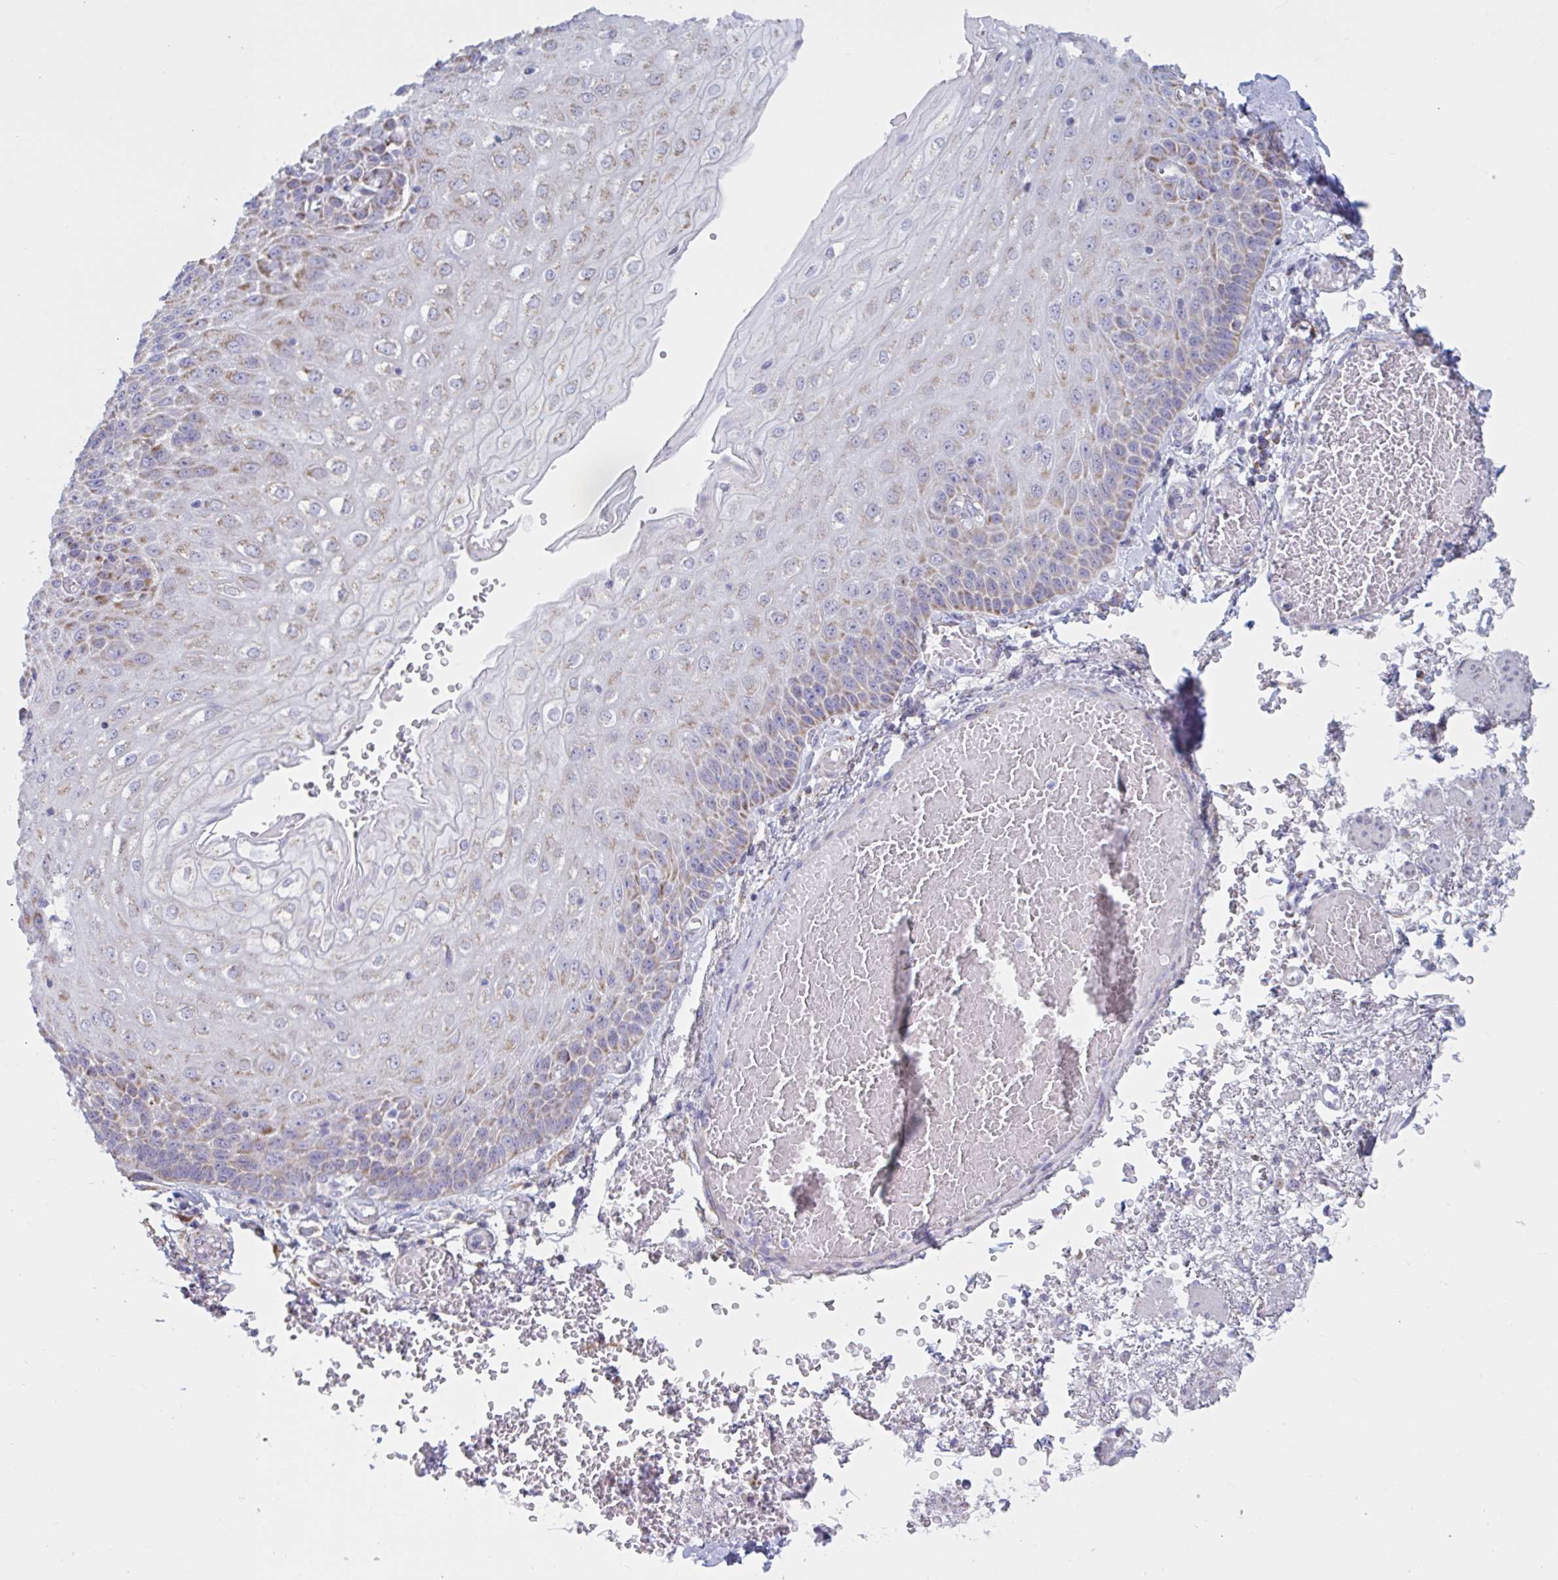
{"staining": {"intensity": "weak", "quantity": ">75%", "location": "cytoplasmic/membranous"}, "tissue": "esophagus", "cell_type": "Squamous epithelial cells", "image_type": "normal", "snomed": [{"axis": "morphology", "description": "Normal tissue, NOS"}, {"axis": "morphology", "description": "Adenocarcinoma, NOS"}, {"axis": "topography", "description": "Esophagus"}], "caption": "An image of esophagus stained for a protein demonstrates weak cytoplasmic/membranous brown staining in squamous epithelial cells. The protein is shown in brown color, while the nuclei are stained blue.", "gene": "ATG9A", "patient": {"sex": "male", "age": 81}}